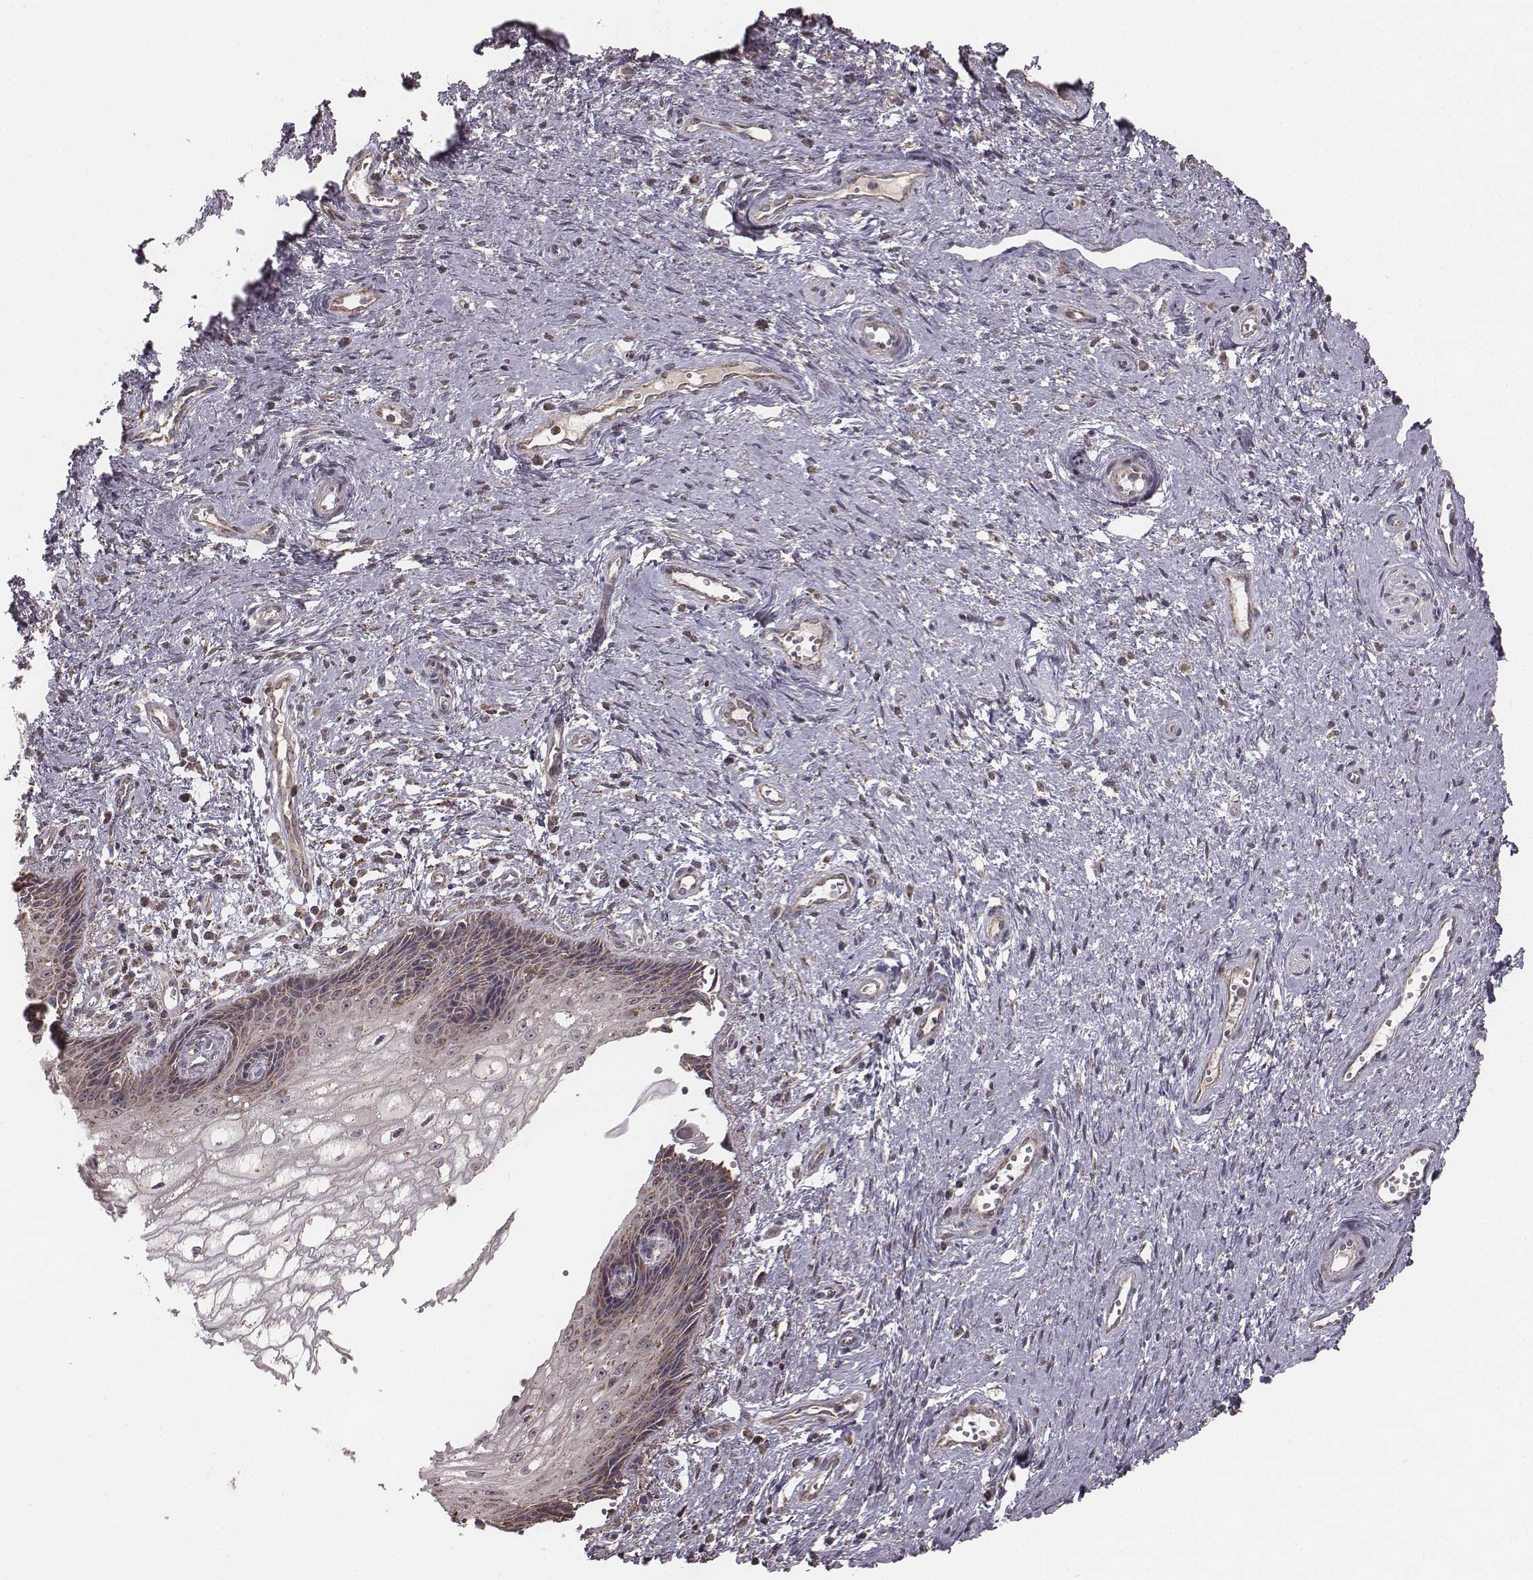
{"staining": {"intensity": "moderate", "quantity": ">75%", "location": "cytoplasmic/membranous"}, "tissue": "cervical cancer", "cell_type": "Tumor cells", "image_type": "cancer", "snomed": [{"axis": "morphology", "description": "Squamous cell carcinoma, NOS"}, {"axis": "topography", "description": "Cervix"}], "caption": "Immunohistochemical staining of human cervical squamous cell carcinoma exhibits medium levels of moderate cytoplasmic/membranous protein positivity in about >75% of tumor cells. (IHC, brightfield microscopy, high magnification).", "gene": "PDCD2L", "patient": {"sex": "female", "age": 30}}